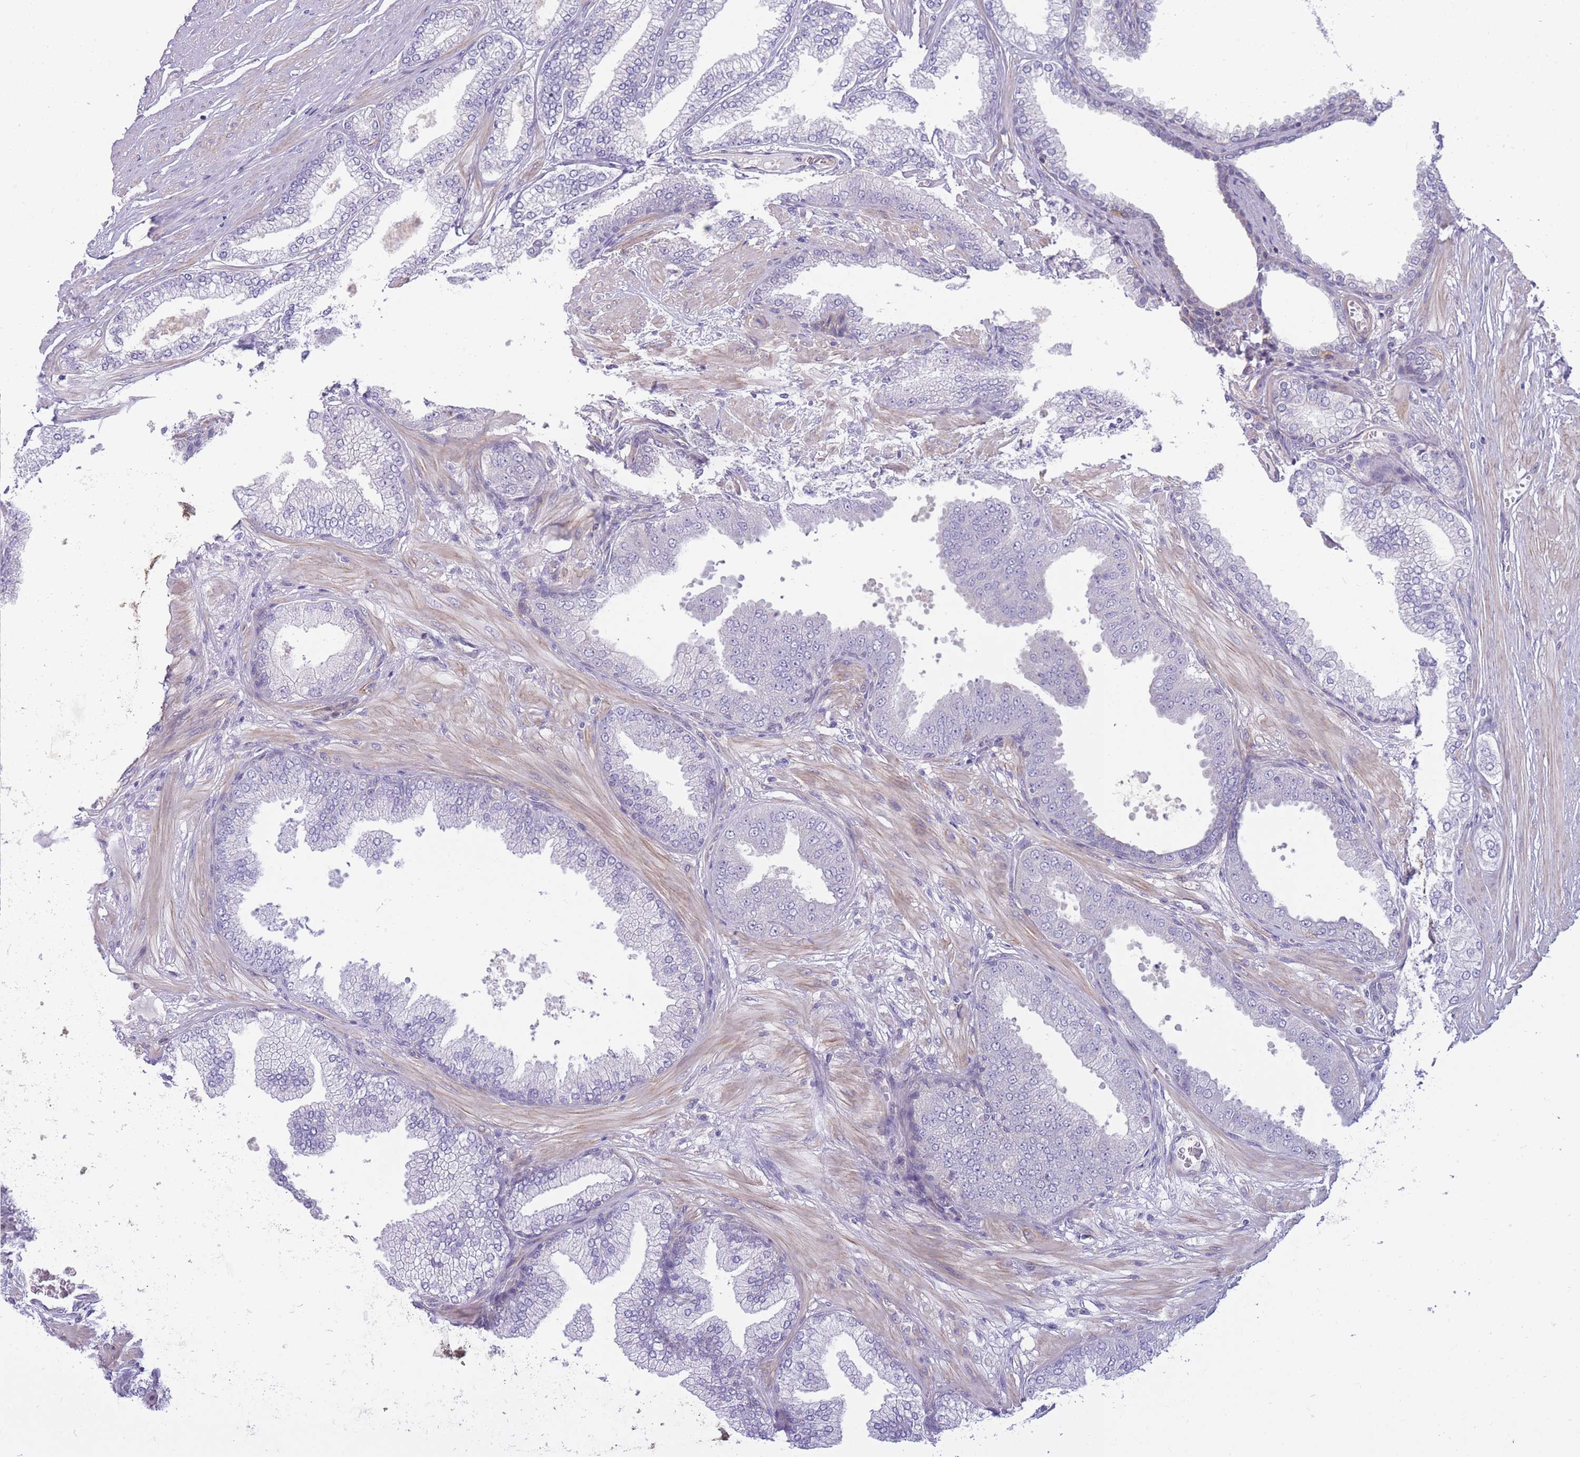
{"staining": {"intensity": "negative", "quantity": "none", "location": "none"}, "tissue": "prostate cancer", "cell_type": "Tumor cells", "image_type": "cancer", "snomed": [{"axis": "morphology", "description": "Adenocarcinoma, Low grade"}, {"axis": "topography", "description": "Prostate"}], "caption": "DAB (3,3'-diaminobenzidine) immunohistochemical staining of human prostate adenocarcinoma (low-grade) reveals no significant staining in tumor cells. (Brightfield microscopy of DAB immunohistochemistry (IHC) at high magnification).", "gene": "RGS11", "patient": {"sex": "male", "age": 55}}